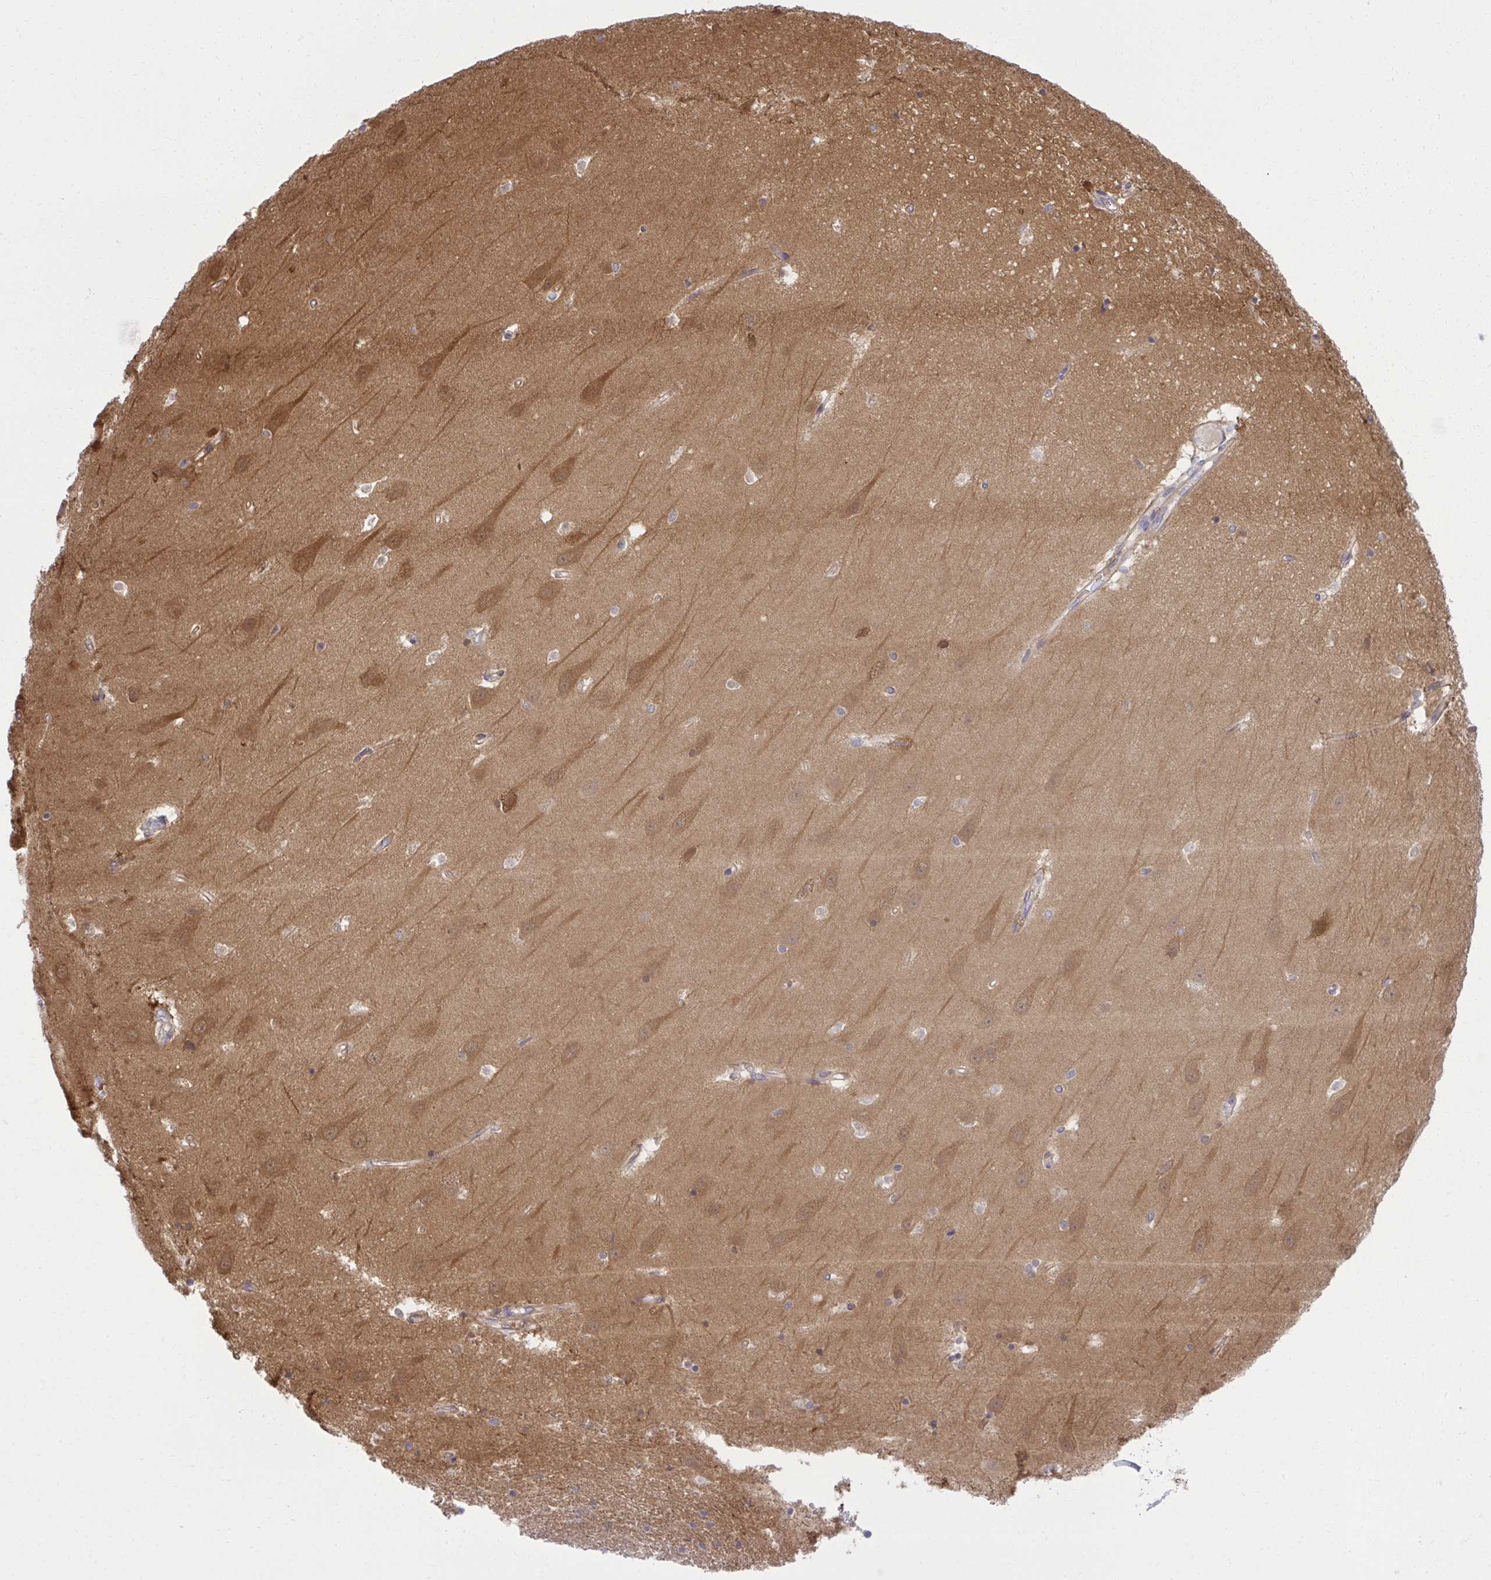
{"staining": {"intensity": "negative", "quantity": "none", "location": "none"}, "tissue": "hippocampus", "cell_type": "Glial cells", "image_type": "normal", "snomed": [{"axis": "morphology", "description": "Normal tissue, NOS"}, {"axis": "topography", "description": "Hippocampus"}], "caption": "This is an immunohistochemistry image of benign hippocampus. There is no staining in glial cells.", "gene": "PPP5C", "patient": {"sex": "male", "age": 63}}